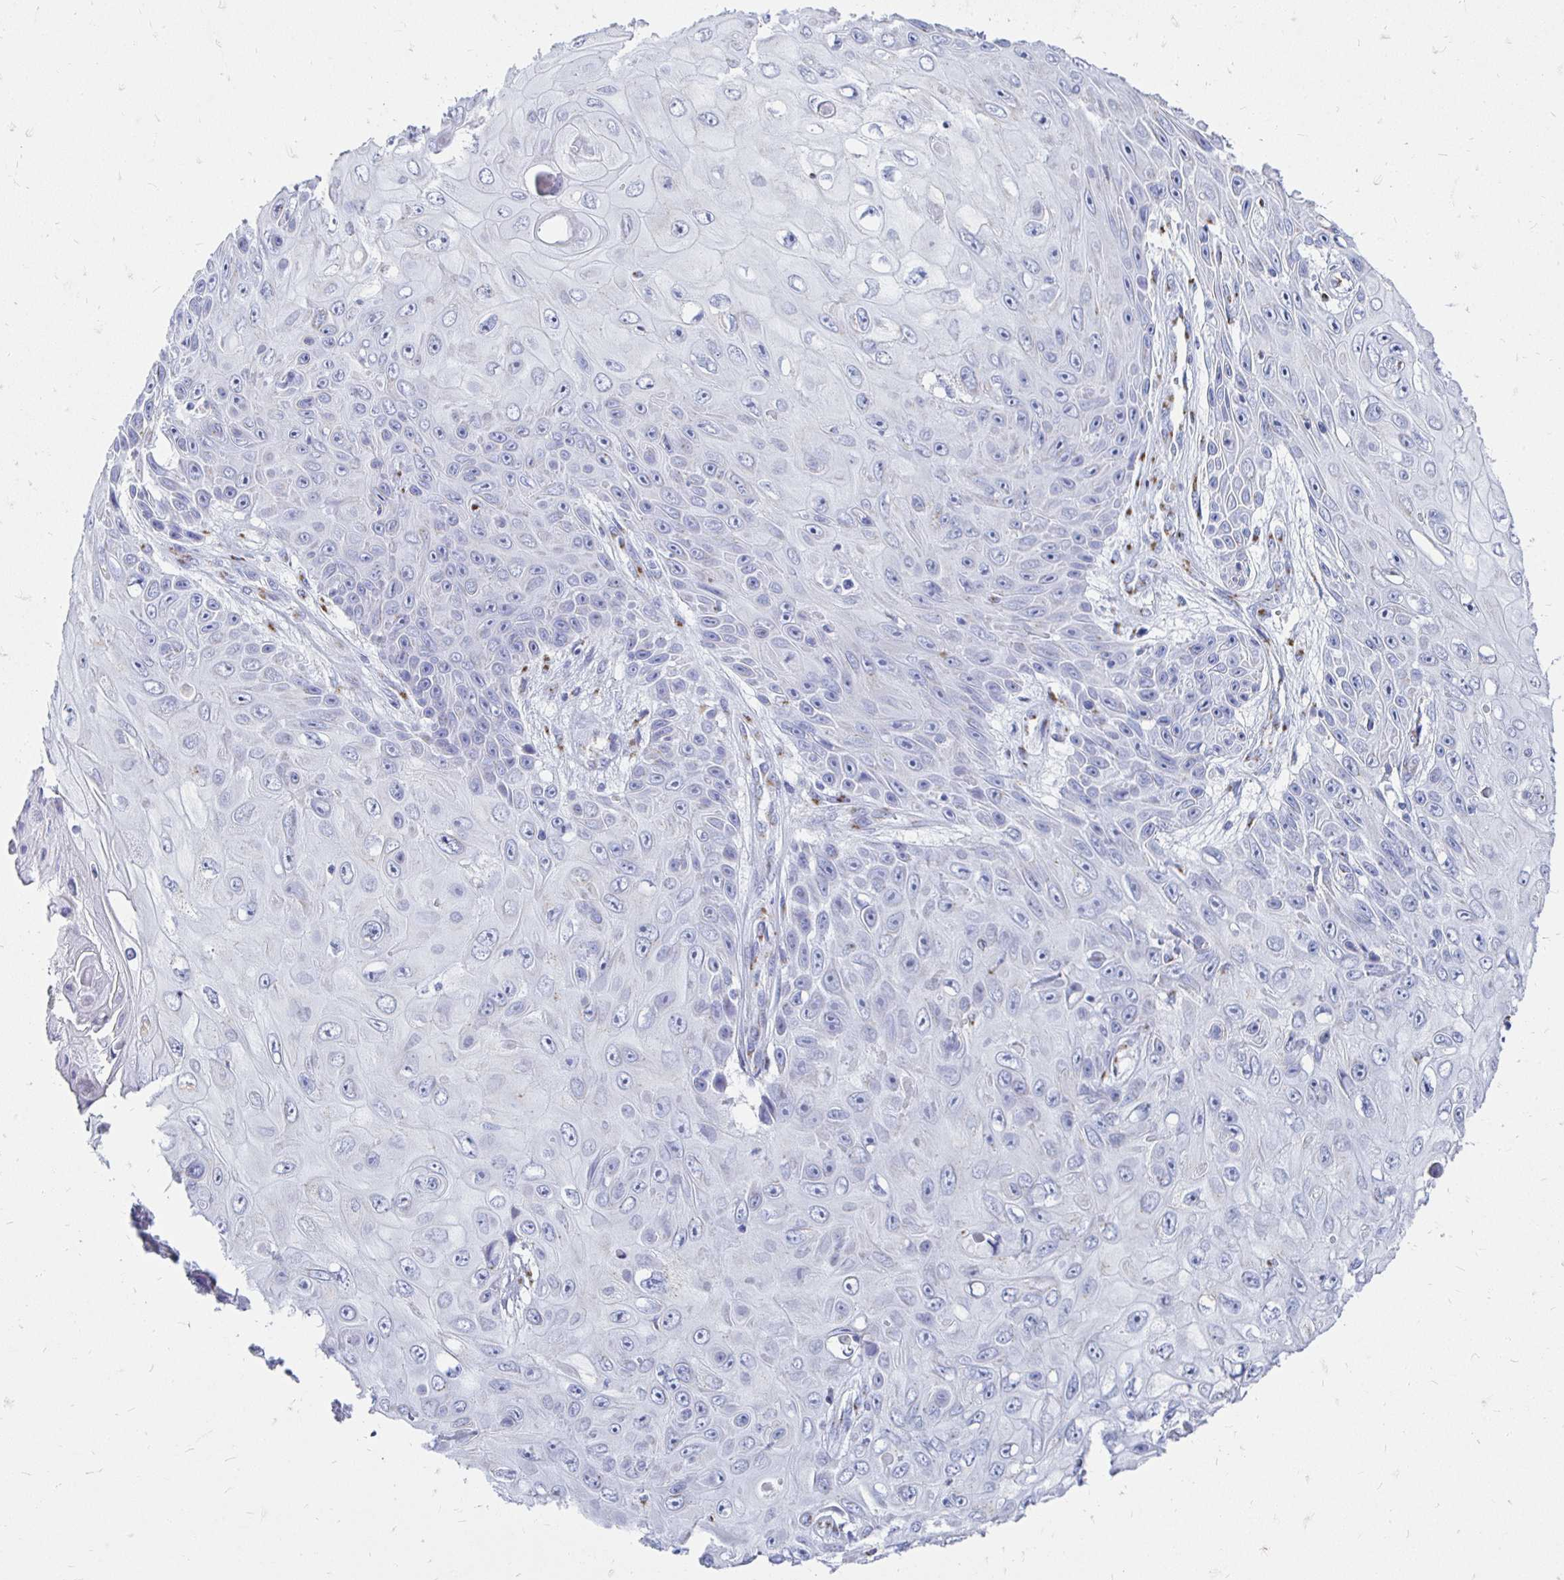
{"staining": {"intensity": "negative", "quantity": "none", "location": "none"}, "tissue": "skin cancer", "cell_type": "Tumor cells", "image_type": "cancer", "snomed": [{"axis": "morphology", "description": "Squamous cell carcinoma, NOS"}, {"axis": "topography", "description": "Skin"}], "caption": "Tumor cells show no significant protein positivity in skin cancer (squamous cell carcinoma). Nuclei are stained in blue.", "gene": "PAGE4", "patient": {"sex": "male", "age": 82}}